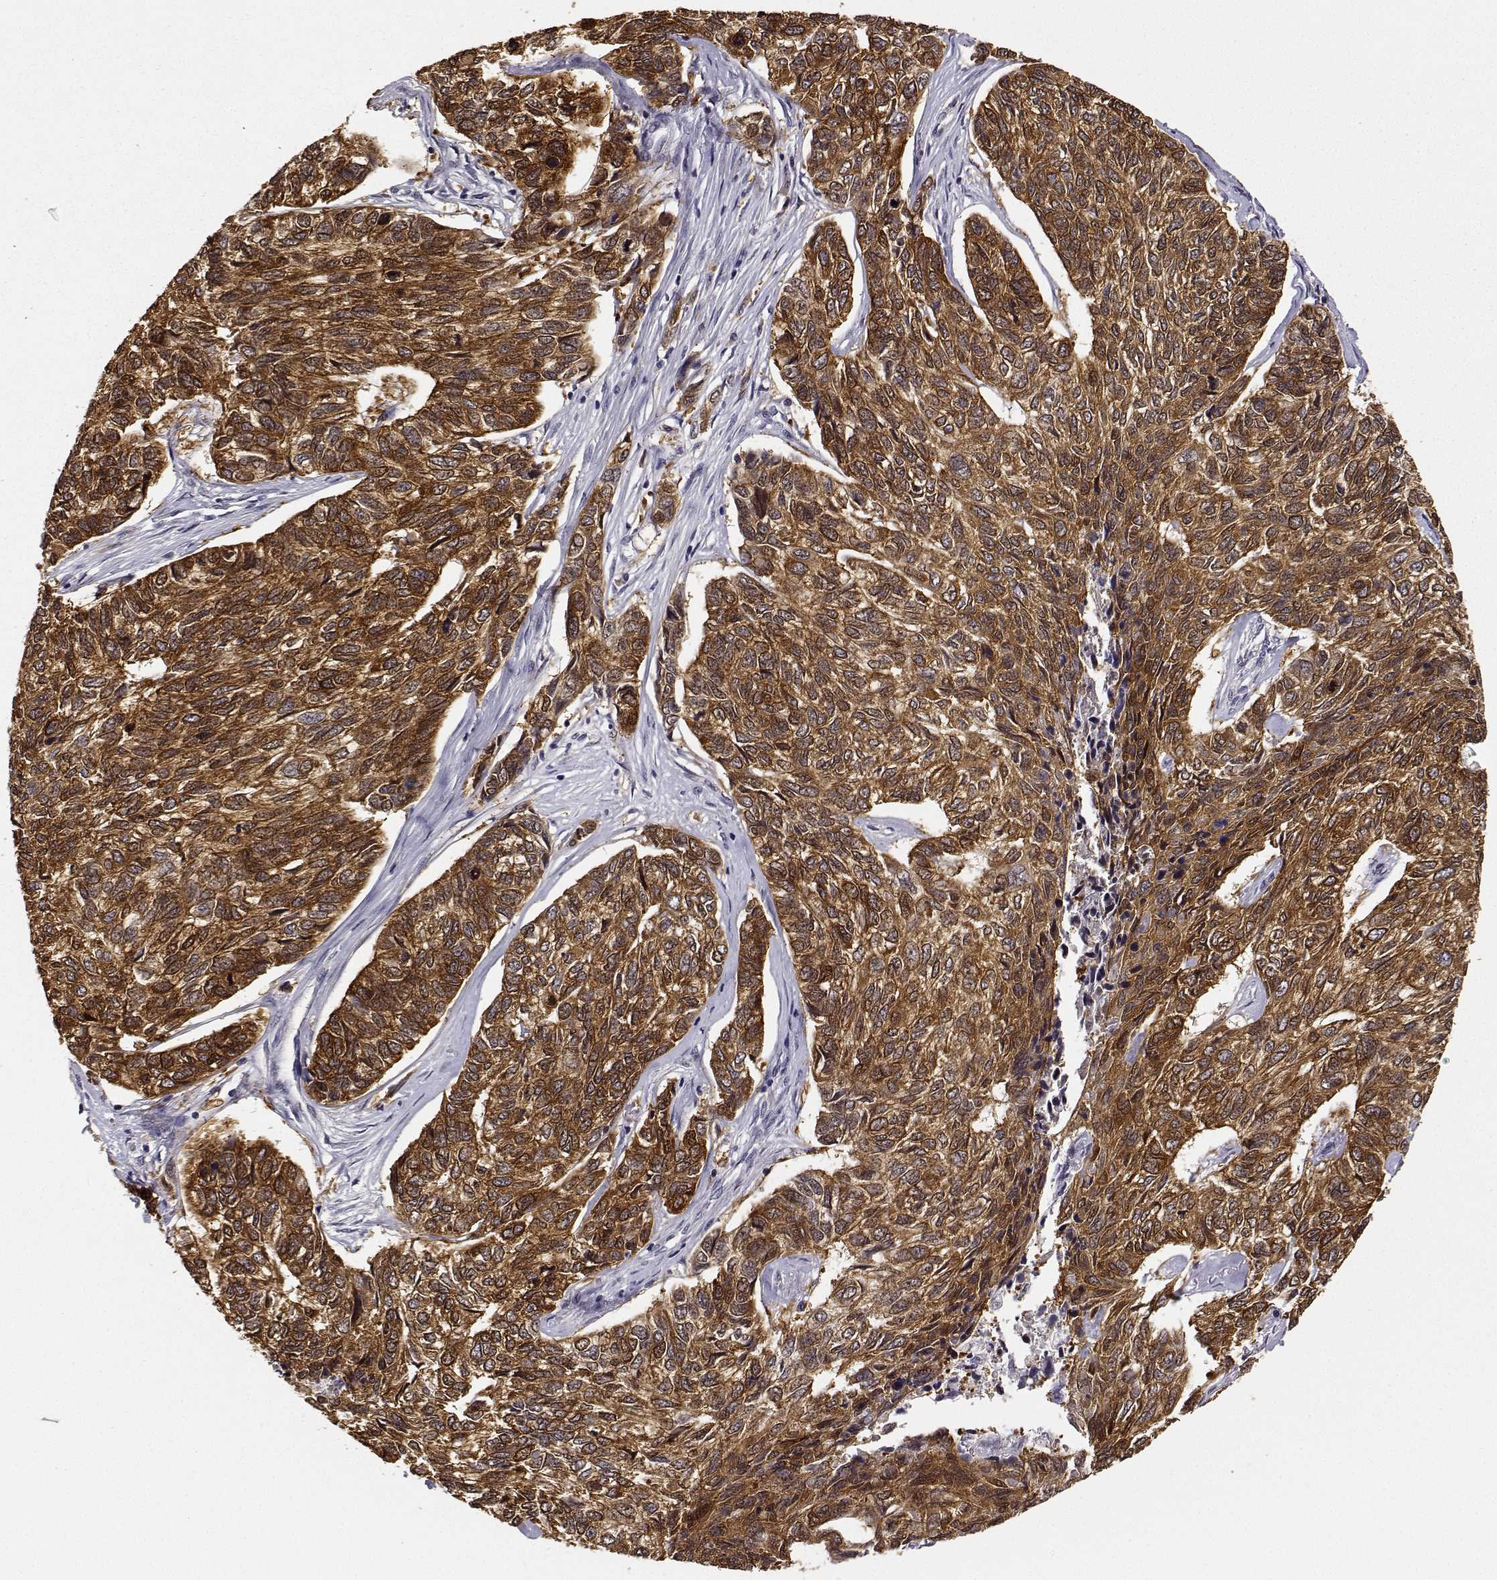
{"staining": {"intensity": "strong", "quantity": ">75%", "location": "cytoplasmic/membranous,nuclear"}, "tissue": "skin cancer", "cell_type": "Tumor cells", "image_type": "cancer", "snomed": [{"axis": "morphology", "description": "Basal cell carcinoma"}, {"axis": "topography", "description": "Skin"}], "caption": "Protein analysis of skin cancer (basal cell carcinoma) tissue displays strong cytoplasmic/membranous and nuclear expression in about >75% of tumor cells. (IHC, brightfield microscopy, high magnification).", "gene": "PHGDH", "patient": {"sex": "female", "age": 65}}